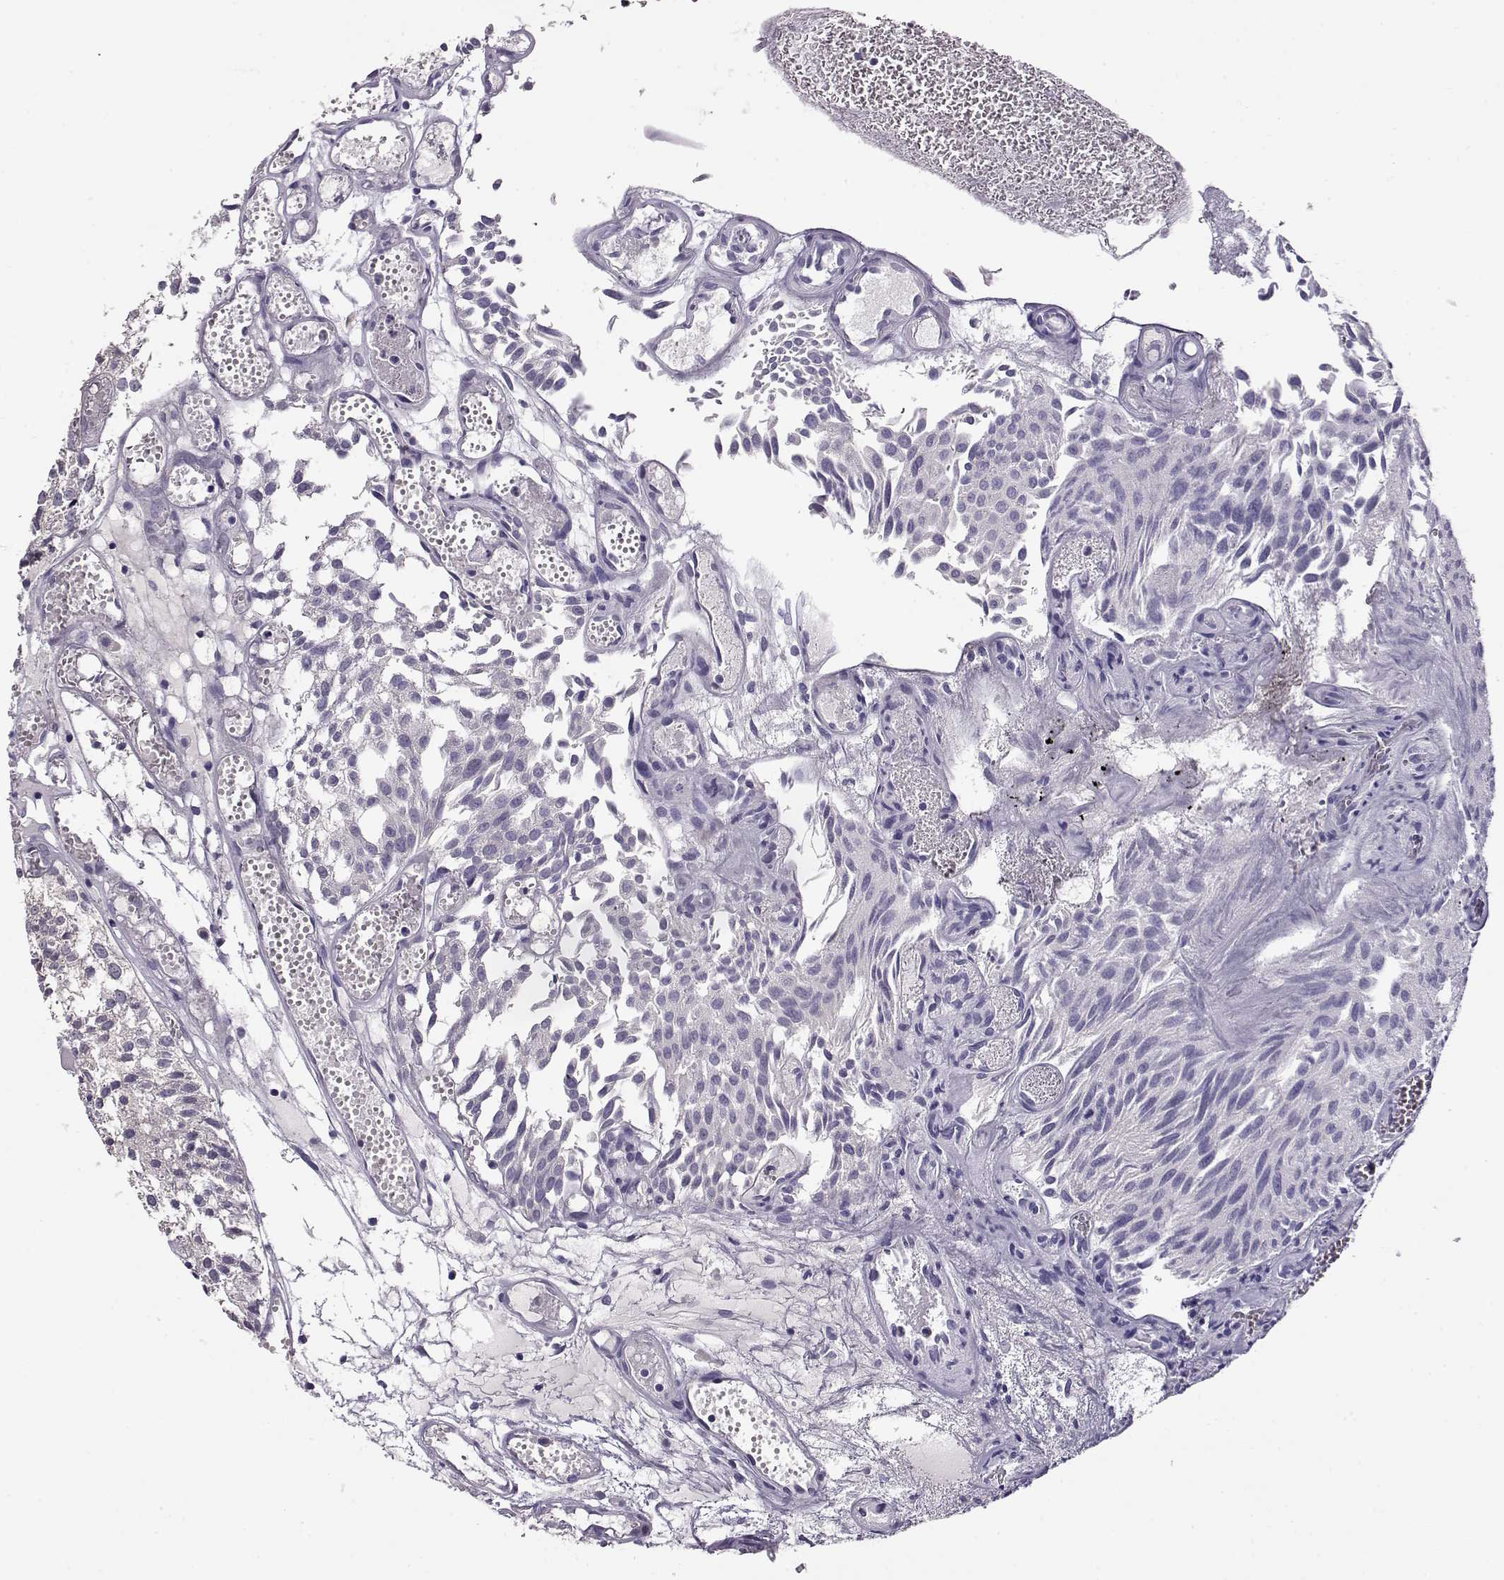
{"staining": {"intensity": "negative", "quantity": "none", "location": "none"}, "tissue": "urothelial cancer", "cell_type": "Tumor cells", "image_type": "cancer", "snomed": [{"axis": "morphology", "description": "Urothelial carcinoma, Low grade"}, {"axis": "topography", "description": "Urinary bladder"}], "caption": "Urothelial cancer stained for a protein using immunohistochemistry exhibits no staining tumor cells.", "gene": "CCR8", "patient": {"sex": "male", "age": 79}}